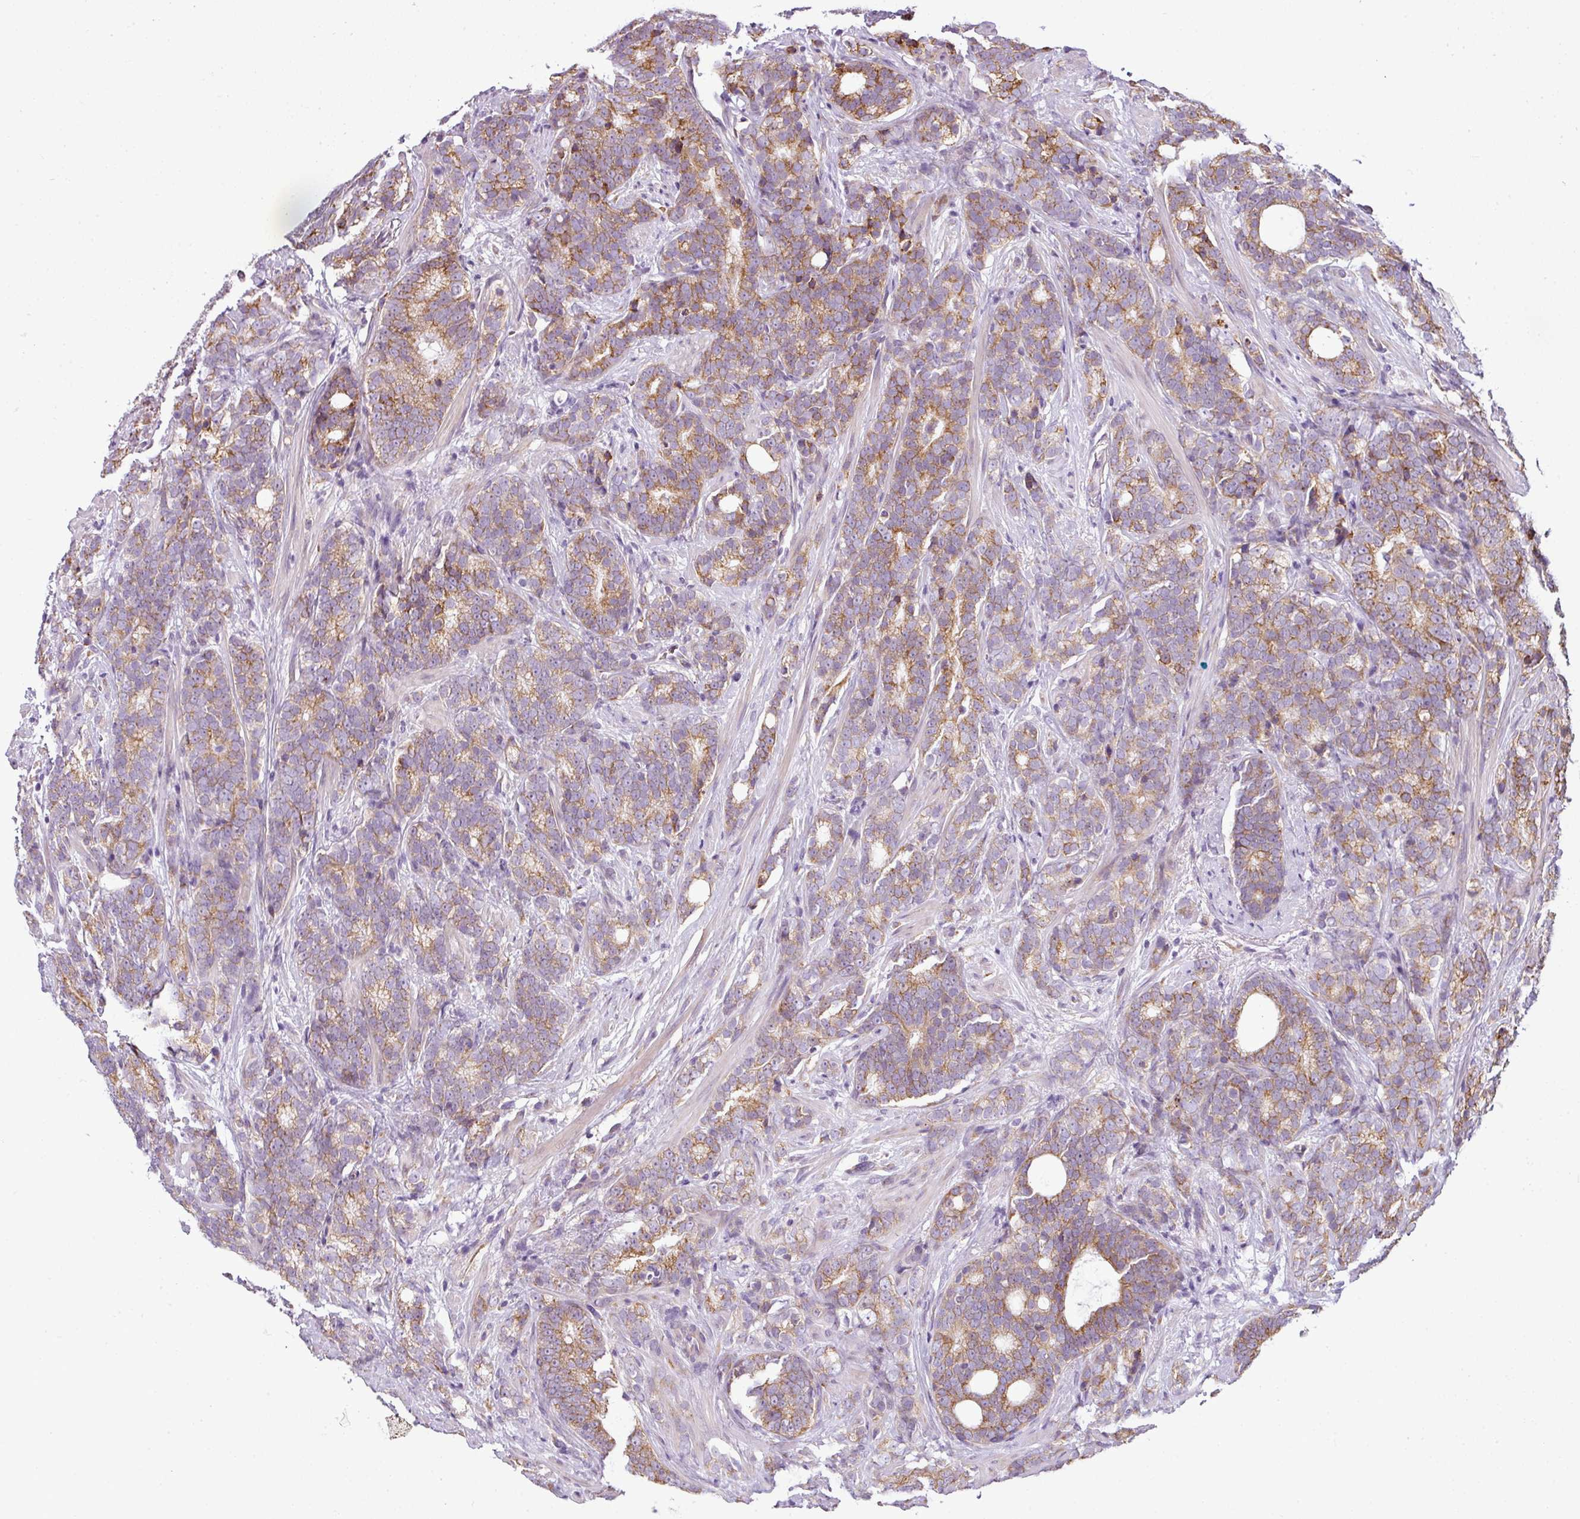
{"staining": {"intensity": "moderate", "quantity": ">75%", "location": "cytoplasmic/membranous"}, "tissue": "prostate cancer", "cell_type": "Tumor cells", "image_type": "cancer", "snomed": [{"axis": "morphology", "description": "Adenocarcinoma, High grade"}, {"axis": "topography", "description": "Prostate"}], "caption": "Protein expression analysis of prostate high-grade adenocarcinoma displays moderate cytoplasmic/membranous positivity in approximately >75% of tumor cells.", "gene": "ANKRD18A", "patient": {"sex": "male", "age": 64}}